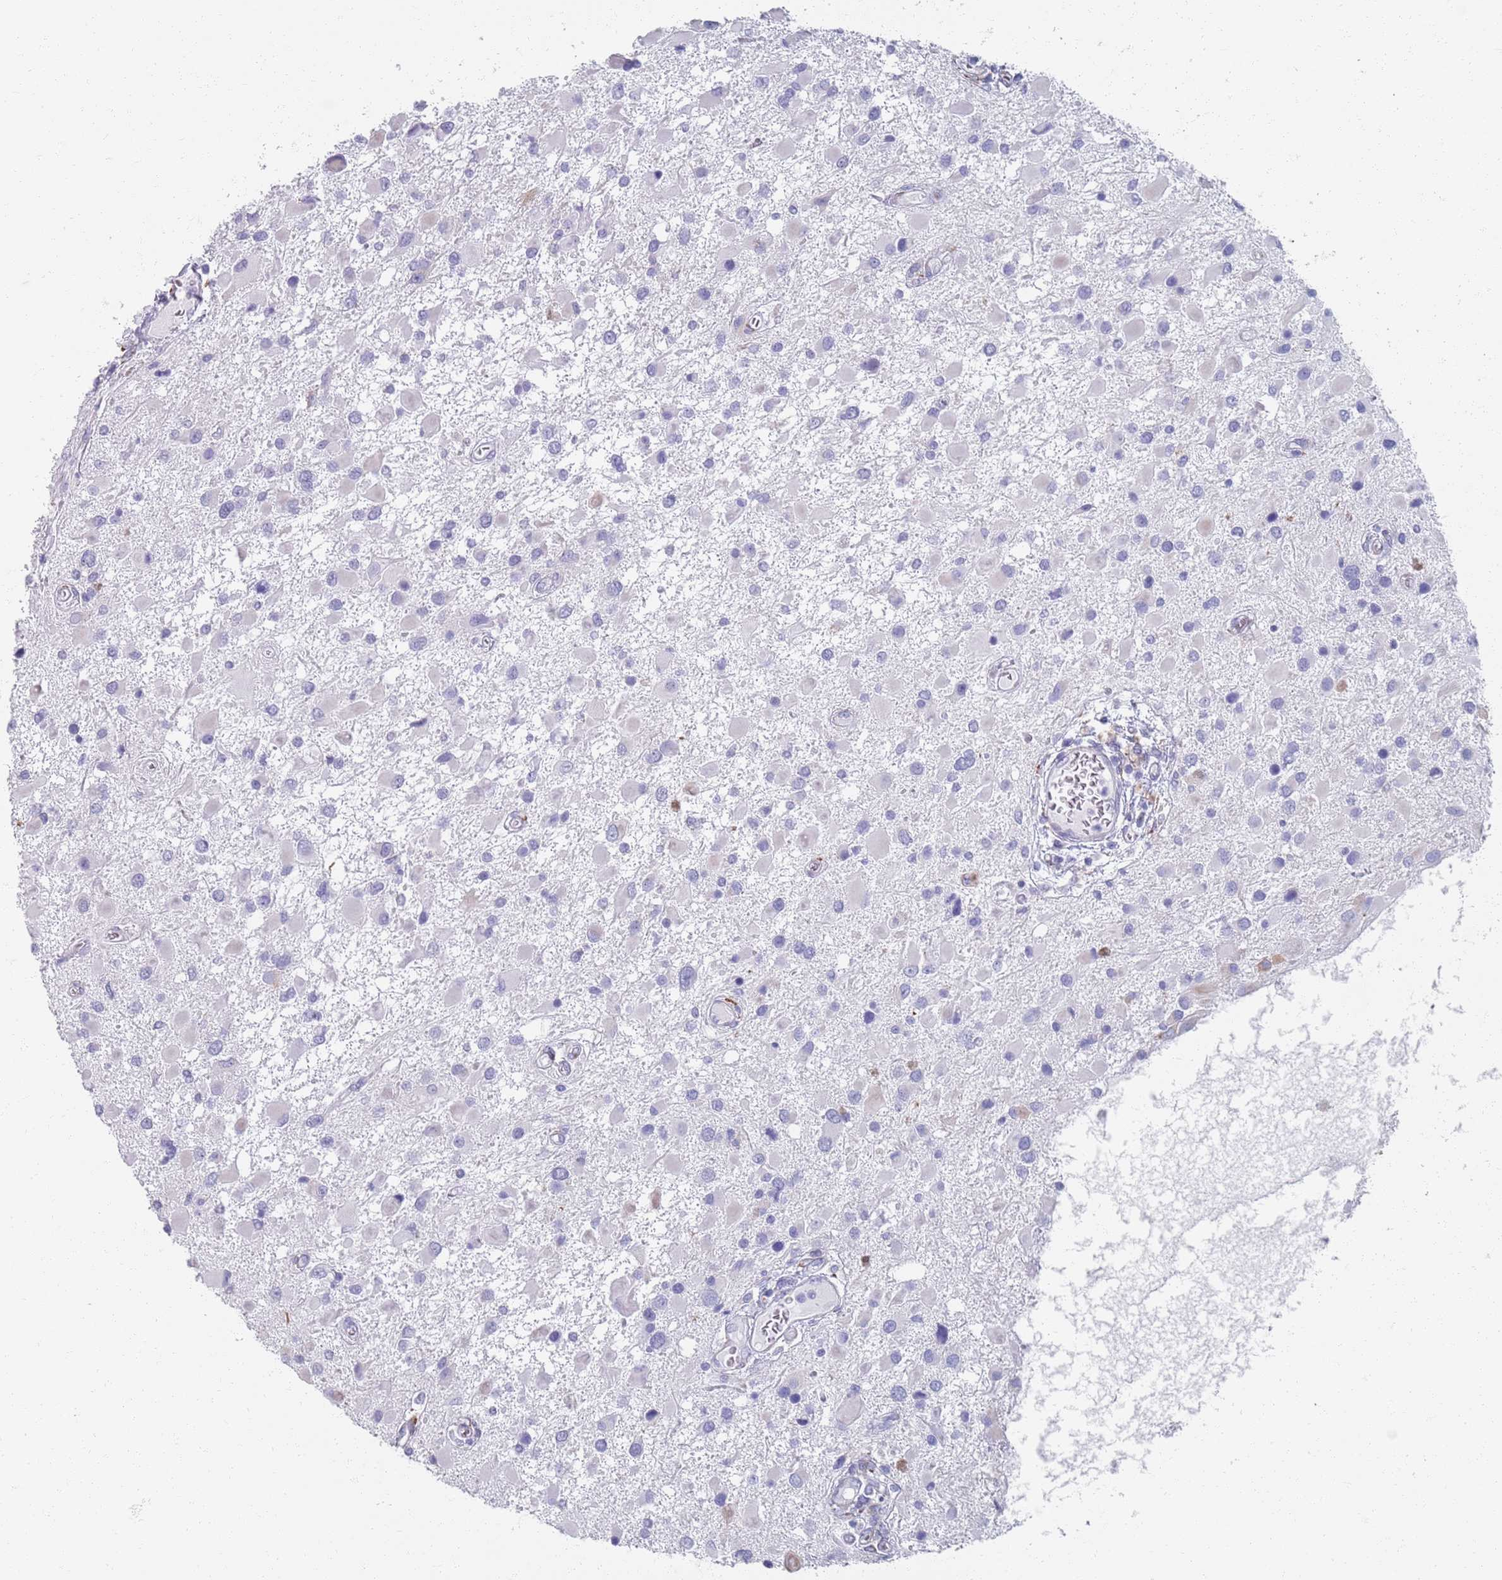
{"staining": {"intensity": "negative", "quantity": "none", "location": "none"}, "tissue": "glioma", "cell_type": "Tumor cells", "image_type": "cancer", "snomed": [{"axis": "morphology", "description": "Glioma, malignant, High grade"}, {"axis": "topography", "description": "Brain"}], "caption": "High power microscopy histopathology image of an immunohistochemistry histopathology image of high-grade glioma (malignant), revealing no significant positivity in tumor cells.", "gene": "PLOD1", "patient": {"sex": "male", "age": 53}}